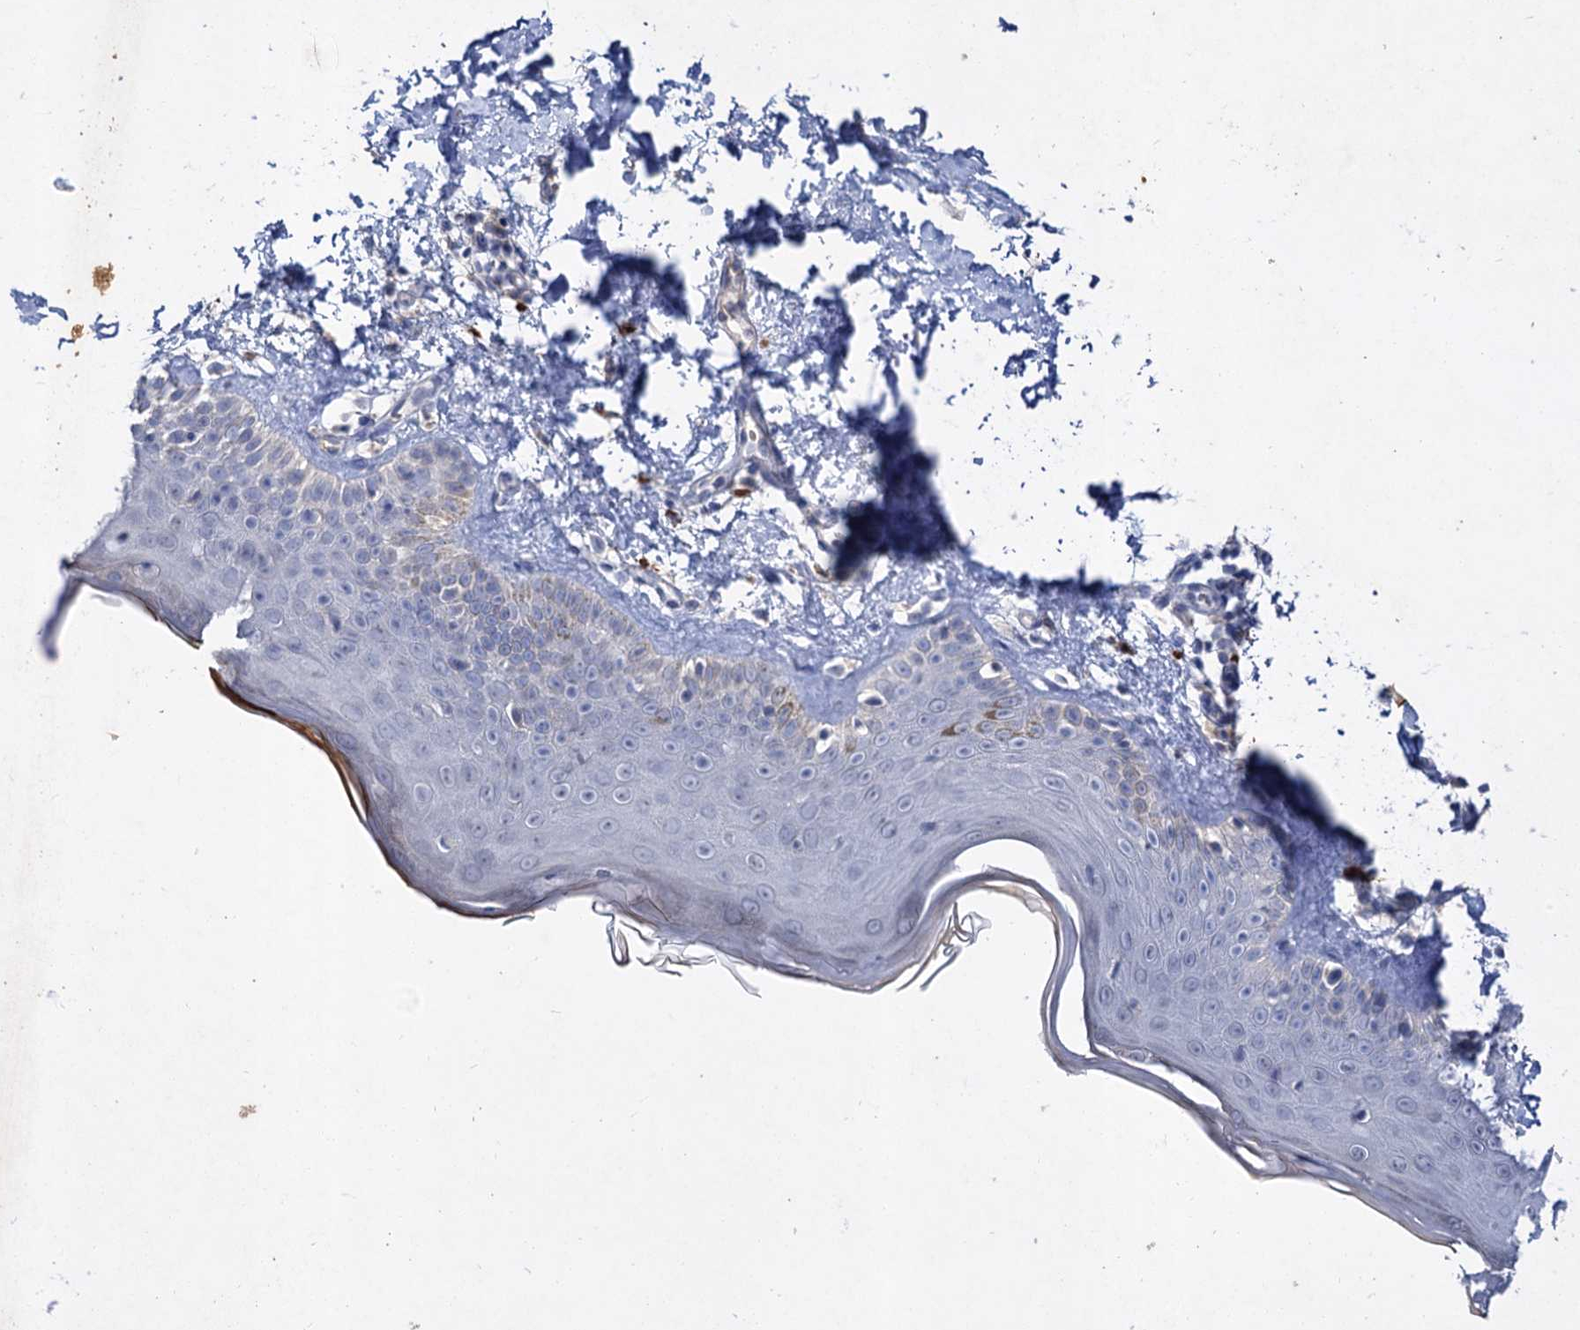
{"staining": {"intensity": "negative", "quantity": "none", "location": "none"}, "tissue": "skin", "cell_type": "Fibroblasts", "image_type": "normal", "snomed": [{"axis": "morphology", "description": "Normal tissue, NOS"}, {"axis": "topography", "description": "Skin"}], "caption": "Image shows no protein expression in fibroblasts of normal skin. (Immunohistochemistry (ihc), brightfield microscopy, high magnification).", "gene": "ATP4A", "patient": {"sex": "male", "age": 52}}